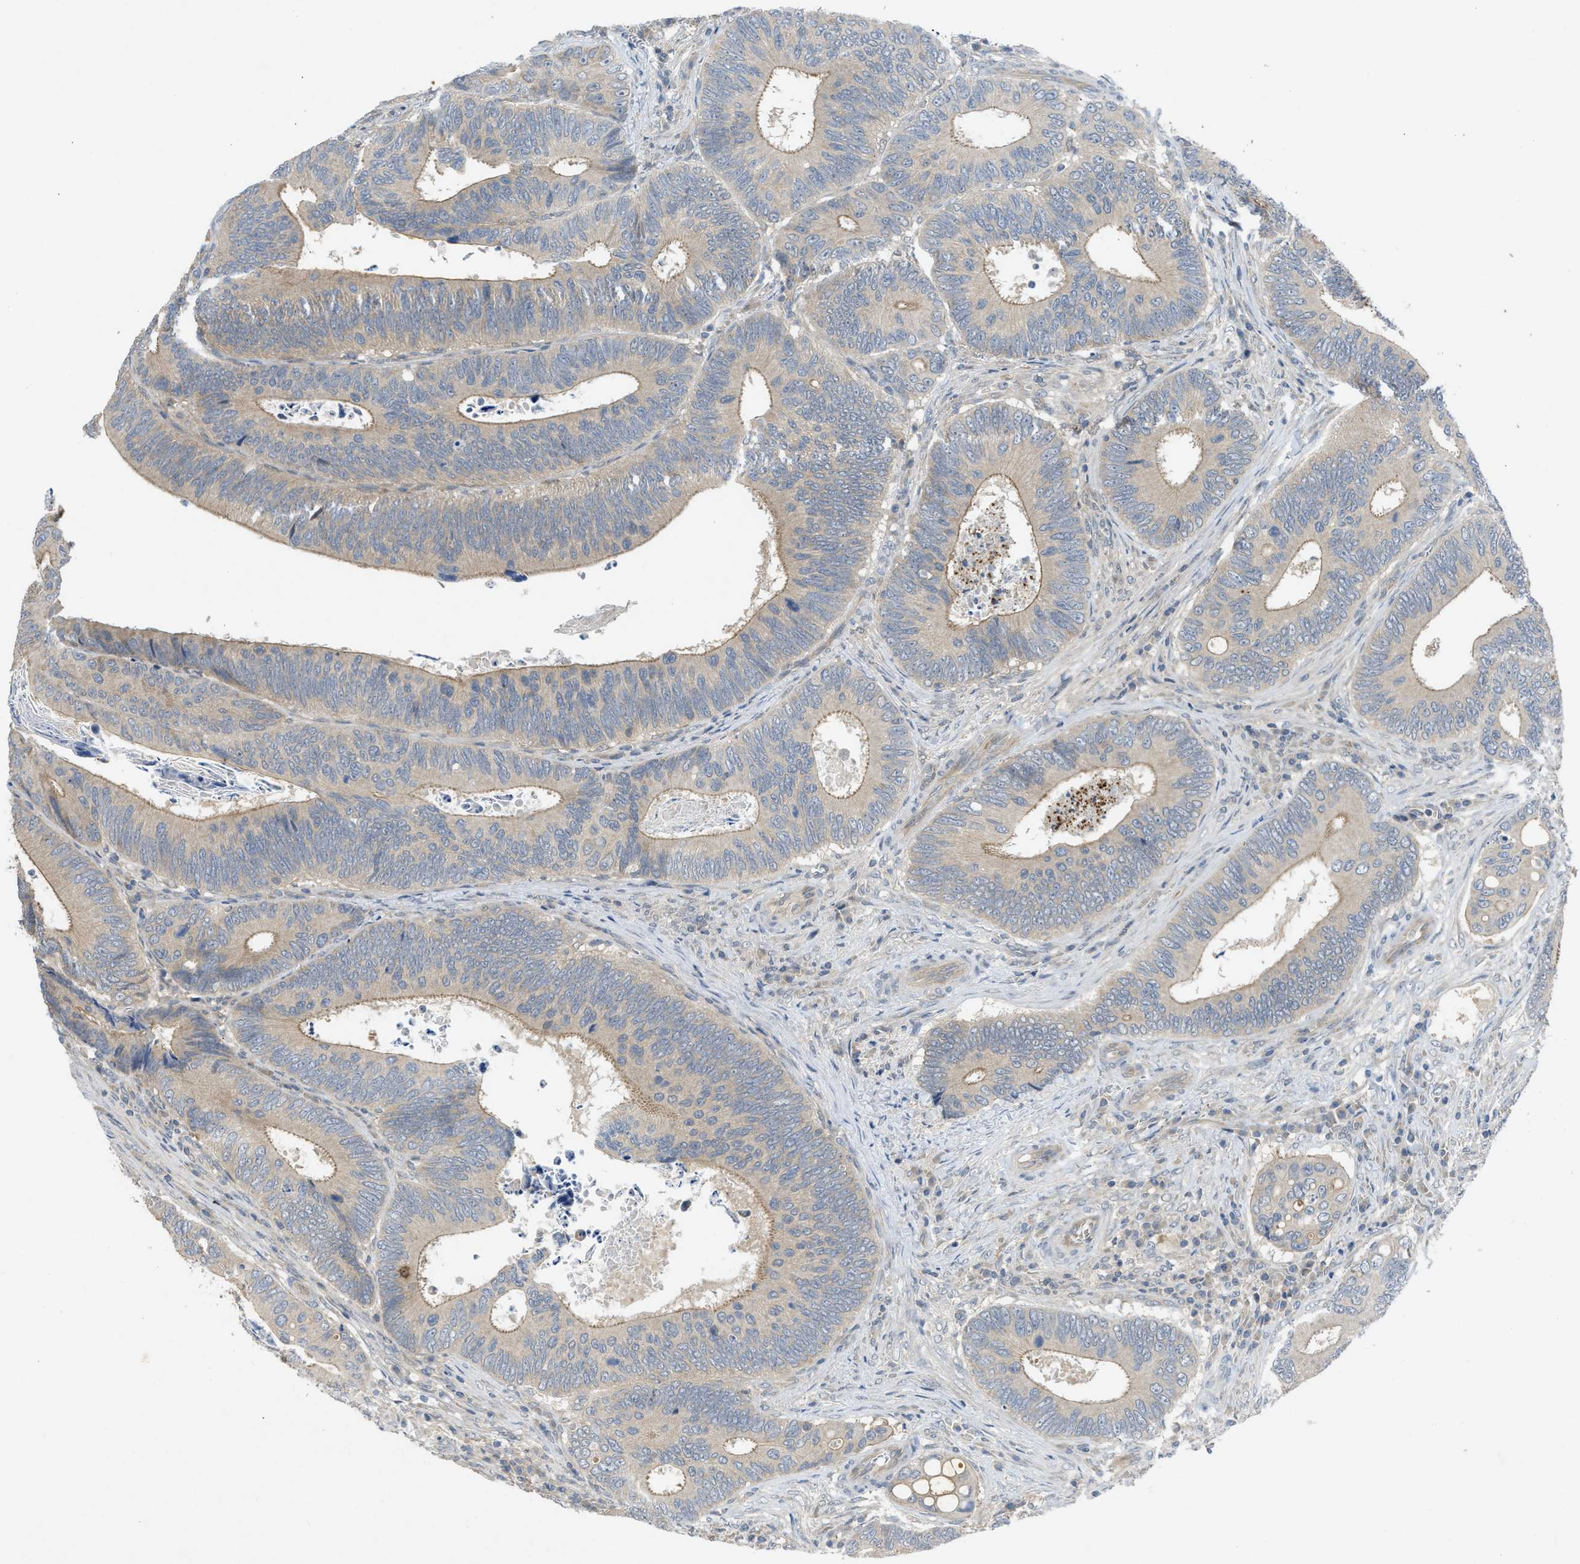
{"staining": {"intensity": "weak", "quantity": "<25%", "location": "cytoplasmic/membranous"}, "tissue": "colorectal cancer", "cell_type": "Tumor cells", "image_type": "cancer", "snomed": [{"axis": "morphology", "description": "Inflammation, NOS"}, {"axis": "morphology", "description": "Adenocarcinoma, NOS"}, {"axis": "topography", "description": "Colon"}], "caption": "Immunohistochemistry (IHC) image of neoplastic tissue: human adenocarcinoma (colorectal) stained with DAB reveals no significant protein positivity in tumor cells.", "gene": "PPP3CA", "patient": {"sex": "male", "age": 72}}